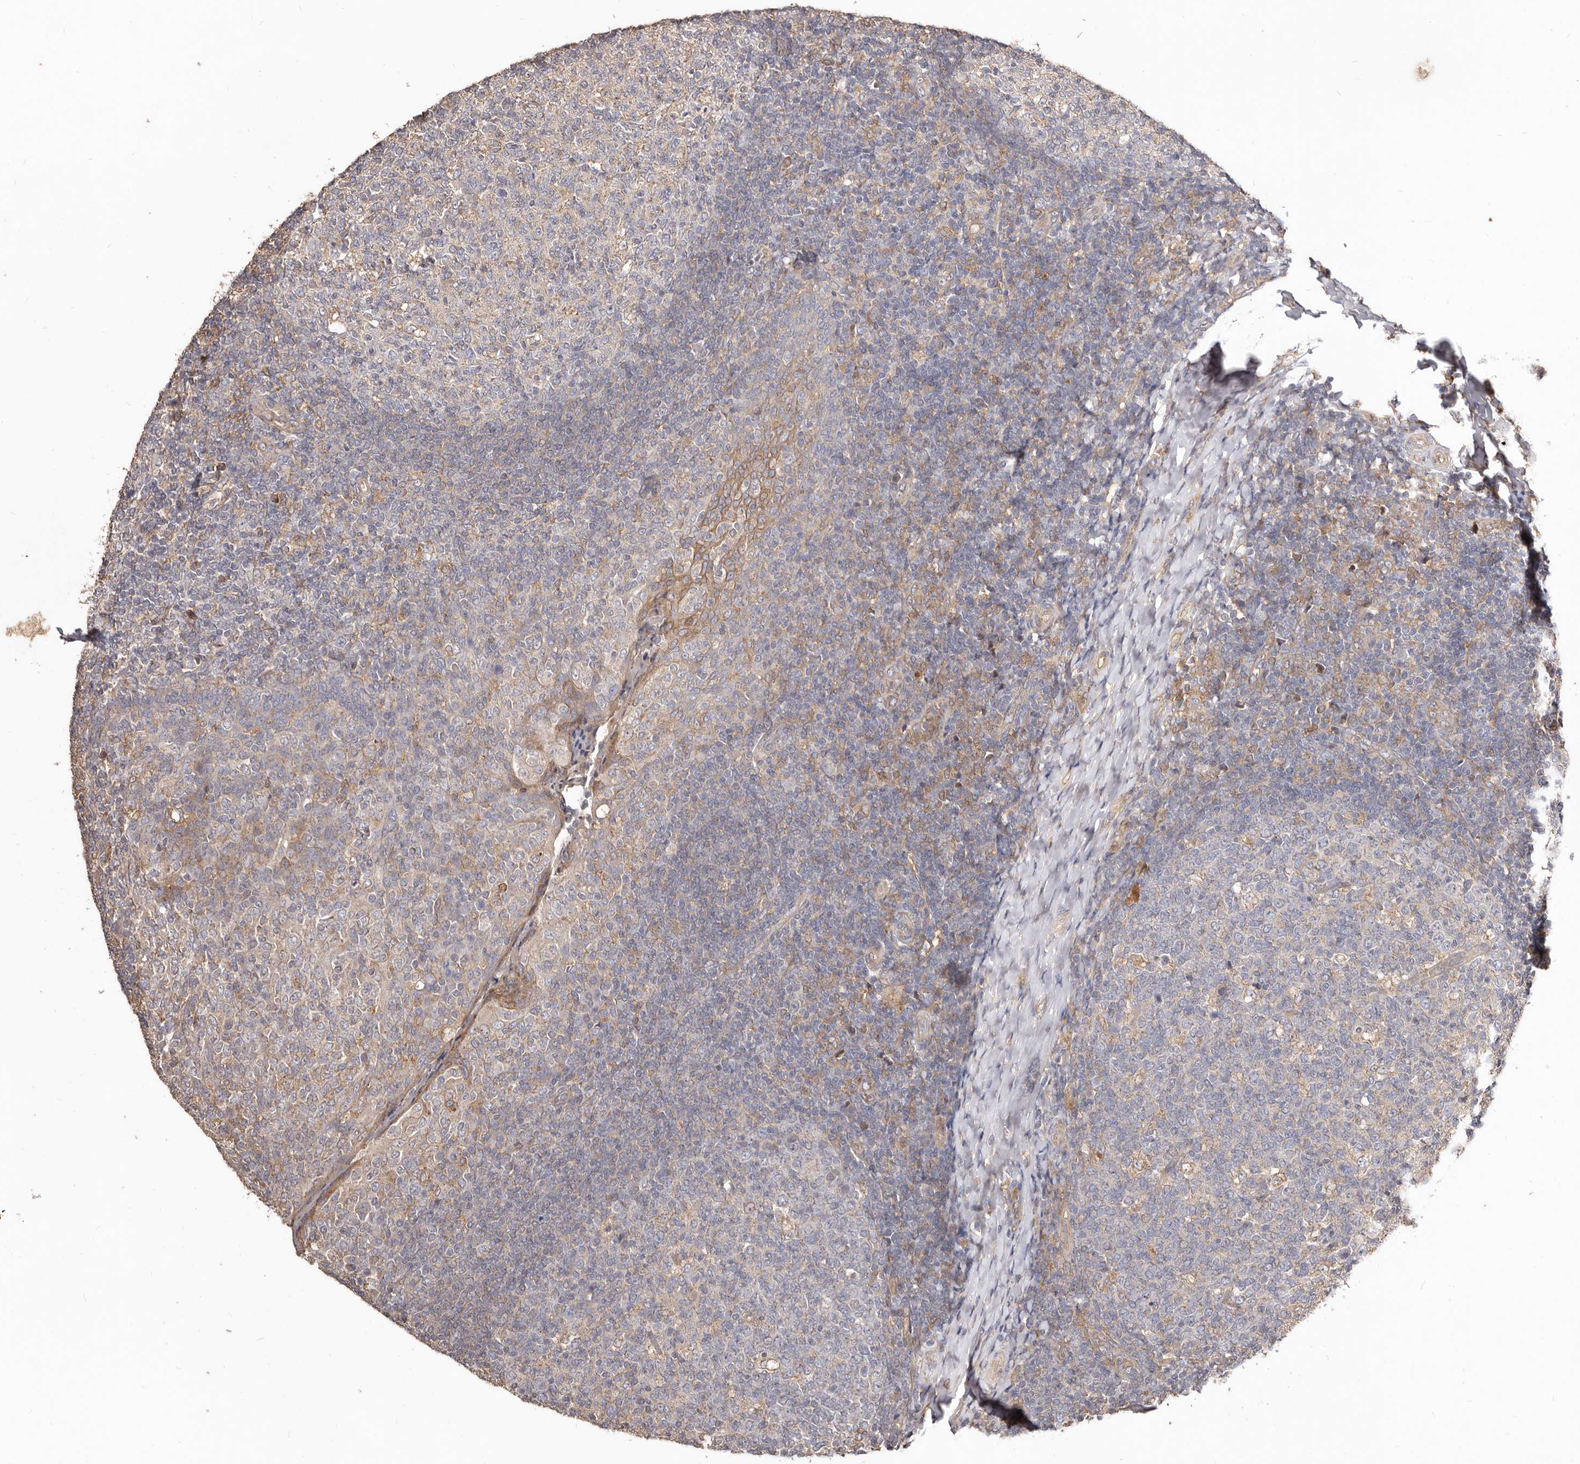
{"staining": {"intensity": "weak", "quantity": "<25%", "location": "cytoplasmic/membranous"}, "tissue": "tonsil", "cell_type": "Germinal center cells", "image_type": "normal", "snomed": [{"axis": "morphology", "description": "Normal tissue, NOS"}, {"axis": "topography", "description": "Tonsil"}], "caption": "DAB (3,3'-diaminobenzidine) immunohistochemical staining of unremarkable tonsil reveals no significant positivity in germinal center cells.", "gene": "LRRC25", "patient": {"sex": "female", "age": 19}}